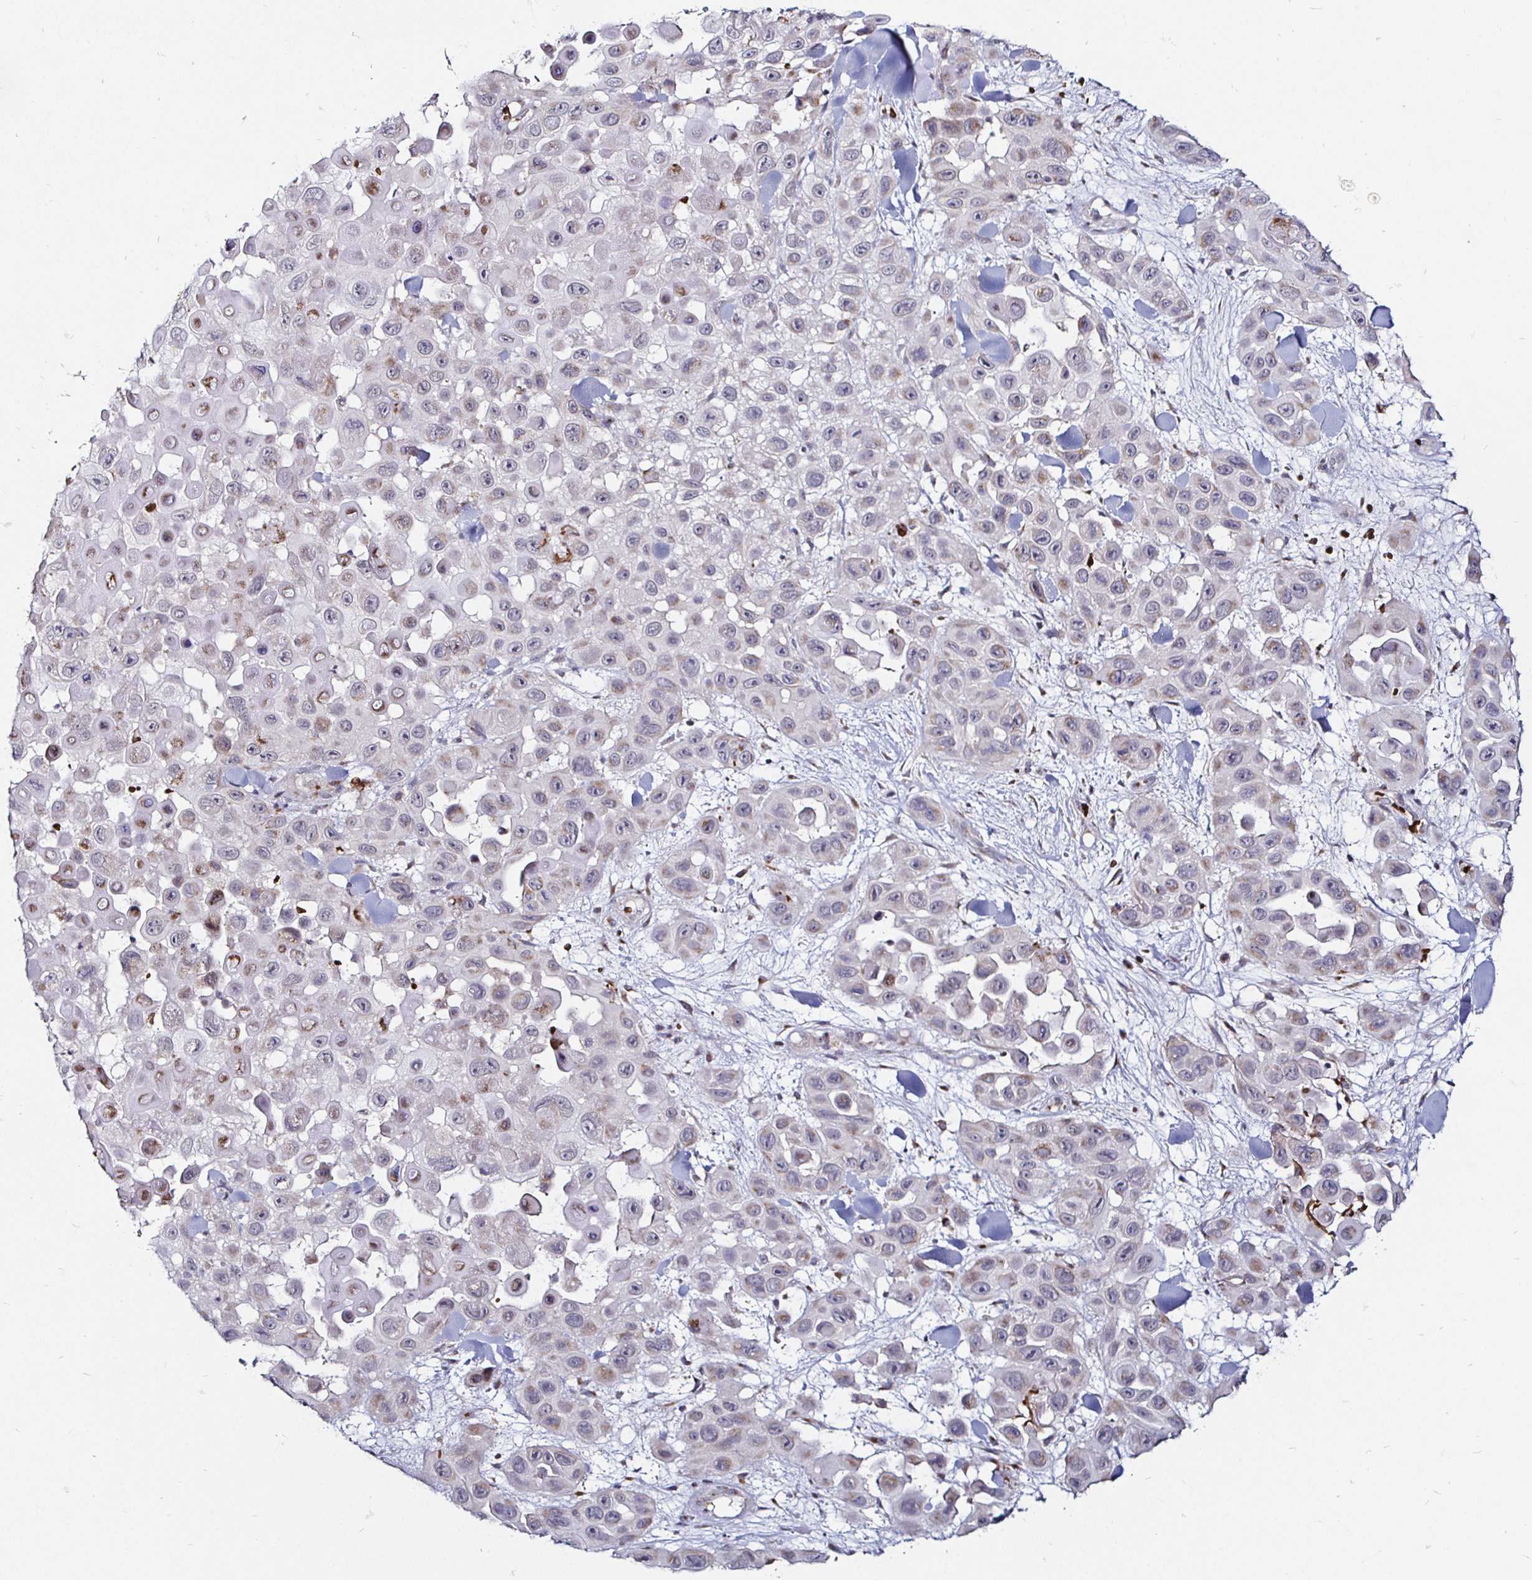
{"staining": {"intensity": "moderate", "quantity": "<25%", "location": "cytoplasmic/membranous"}, "tissue": "skin cancer", "cell_type": "Tumor cells", "image_type": "cancer", "snomed": [{"axis": "morphology", "description": "Squamous cell carcinoma, NOS"}, {"axis": "topography", "description": "Skin"}], "caption": "Immunohistochemical staining of human skin cancer shows moderate cytoplasmic/membranous protein expression in about <25% of tumor cells.", "gene": "ATG3", "patient": {"sex": "male", "age": 81}}